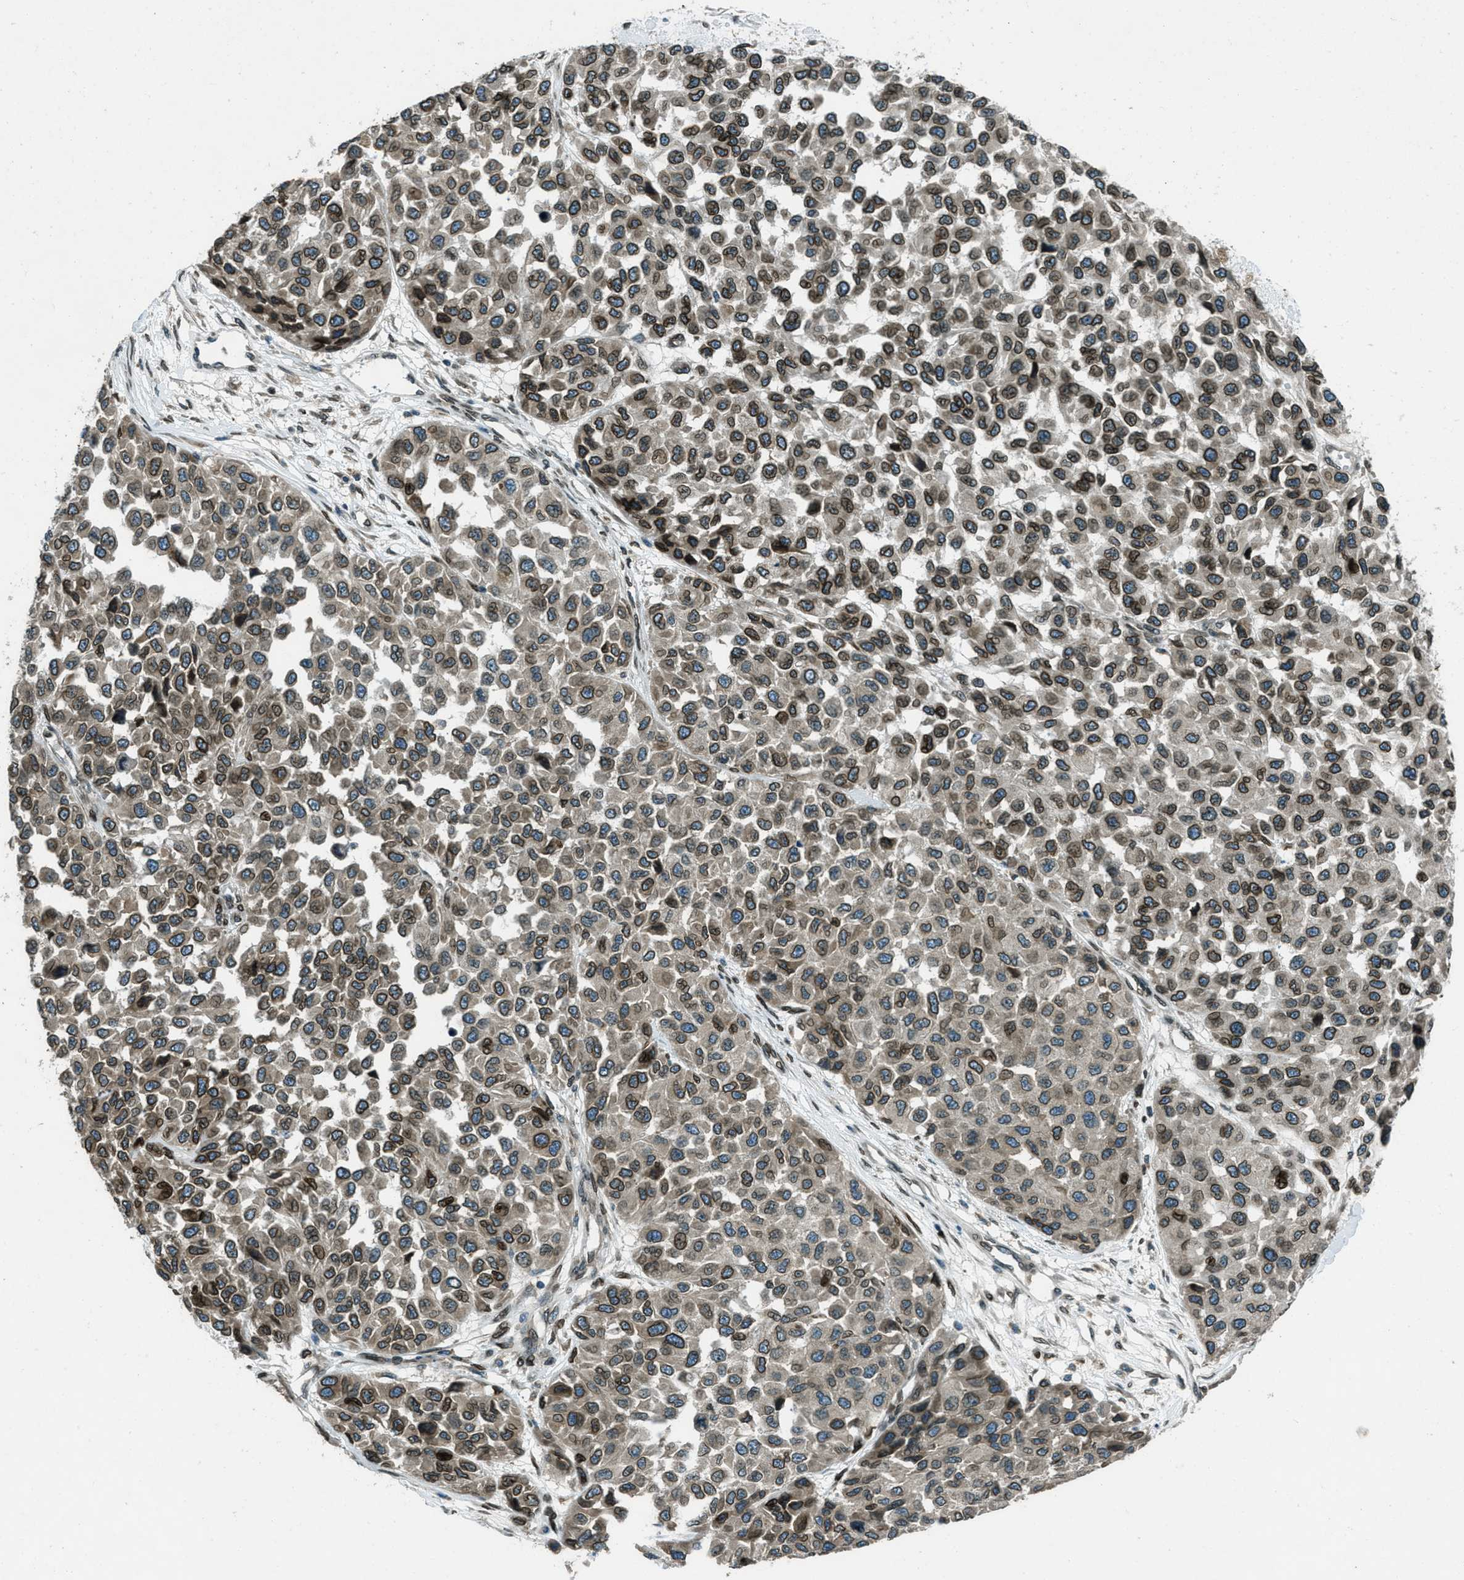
{"staining": {"intensity": "strong", "quantity": ">75%", "location": "cytoplasmic/membranous,nuclear"}, "tissue": "melanoma", "cell_type": "Tumor cells", "image_type": "cancer", "snomed": [{"axis": "morphology", "description": "Normal tissue, NOS"}, {"axis": "morphology", "description": "Malignant melanoma, NOS"}, {"axis": "topography", "description": "Skin"}], "caption": "Immunohistochemistry (IHC) micrograph of neoplastic tissue: malignant melanoma stained using immunohistochemistry demonstrates high levels of strong protein expression localized specifically in the cytoplasmic/membranous and nuclear of tumor cells, appearing as a cytoplasmic/membranous and nuclear brown color.", "gene": "LEMD2", "patient": {"sex": "male", "age": 62}}